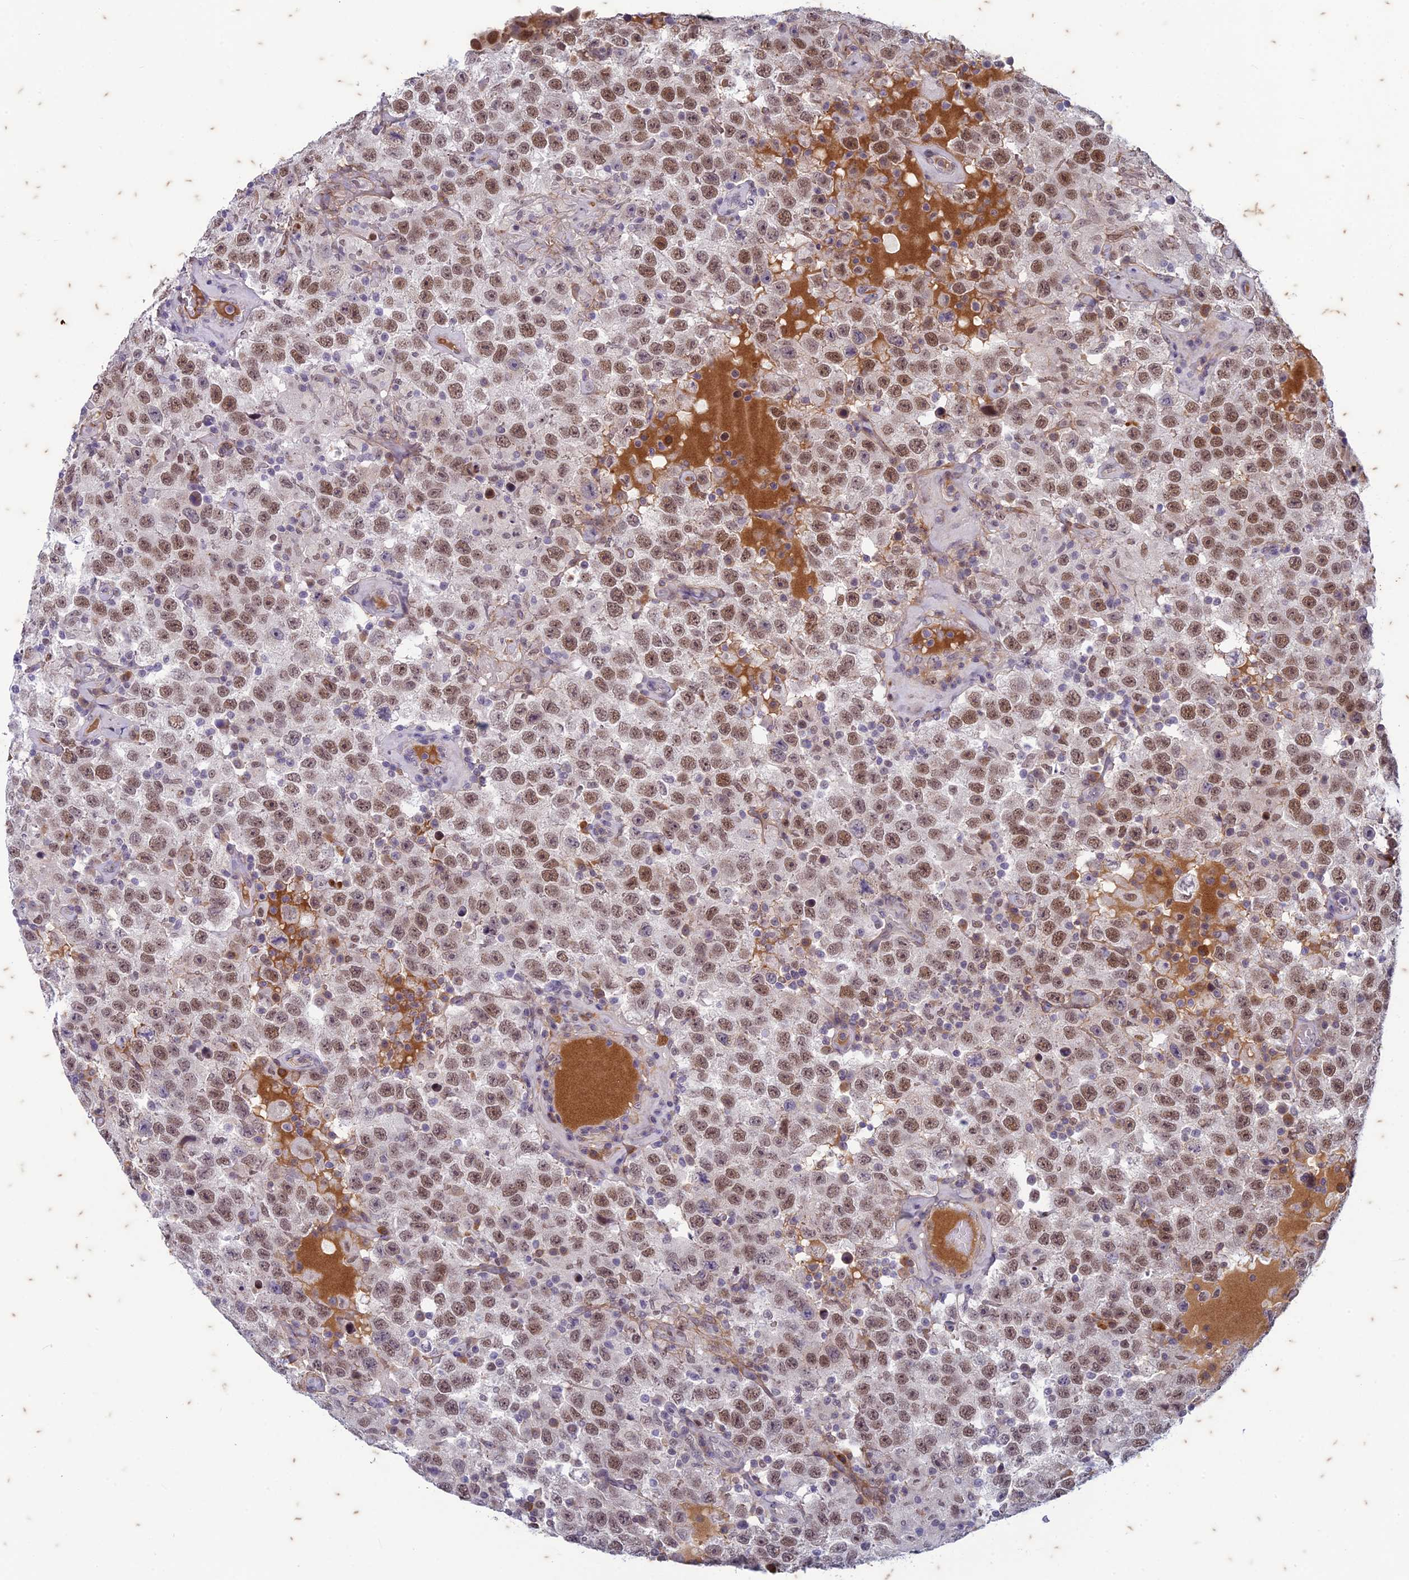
{"staining": {"intensity": "moderate", "quantity": ">75%", "location": "nuclear"}, "tissue": "testis cancer", "cell_type": "Tumor cells", "image_type": "cancer", "snomed": [{"axis": "morphology", "description": "Seminoma, NOS"}, {"axis": "topography", "description": "Testis"}], "caption": "Immunohistochemistry photomicrograph of seminoma (testis) stained for a protein (brown), which exhibits medium levels of moderate nuclear positivity in about >75% of tumor cells.", "gene": "PABPN1L", "patient": {"sex": "male", "age": 41}}